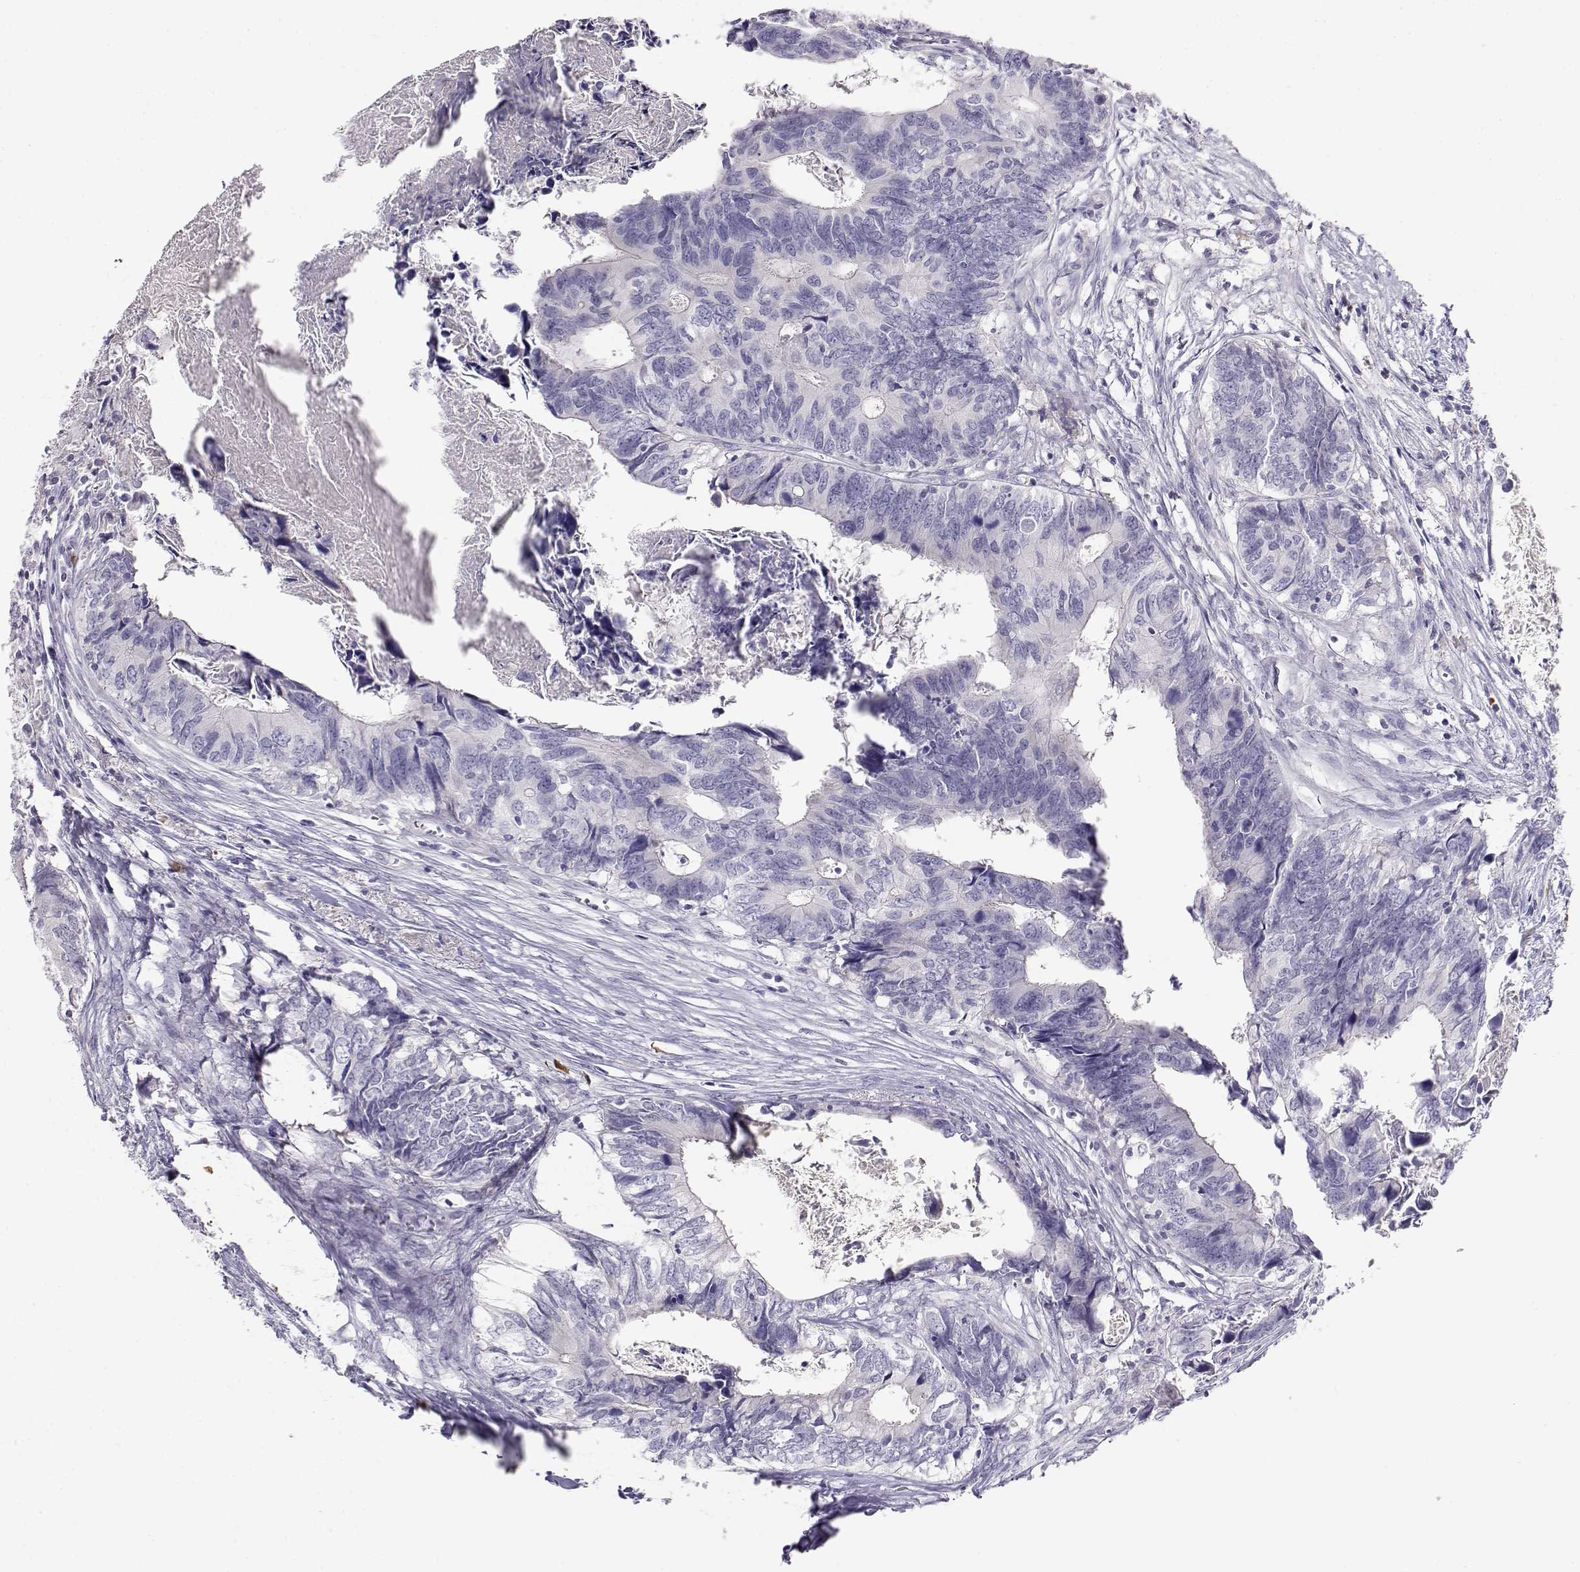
{"staining": {"intensity": "negative", "quantity": "none", "location": "none"}, "tissue": "colorectal cancer", "cell_type": "Tumor cells", "image_type": "cancer", "snomed": [{"axis": "morphology", "description": "Adenocarcinoma, NOS"}, {"axis": "topography", "description": "Colon"}], "caption": "This photomicrograph is of adenocarcinoma (colorectal) stained with immunohistochemistry (IHC) to label a protein in brown with the nuclei are counter-stained blue. There is no positivity in tumor cells. (DAB (3,3'-diaminobenzidine) IHC visualized using brightfield microscopy, high magnification).", "gene": "CDHR1", "patient": {"sex": "female", "age": 82}}